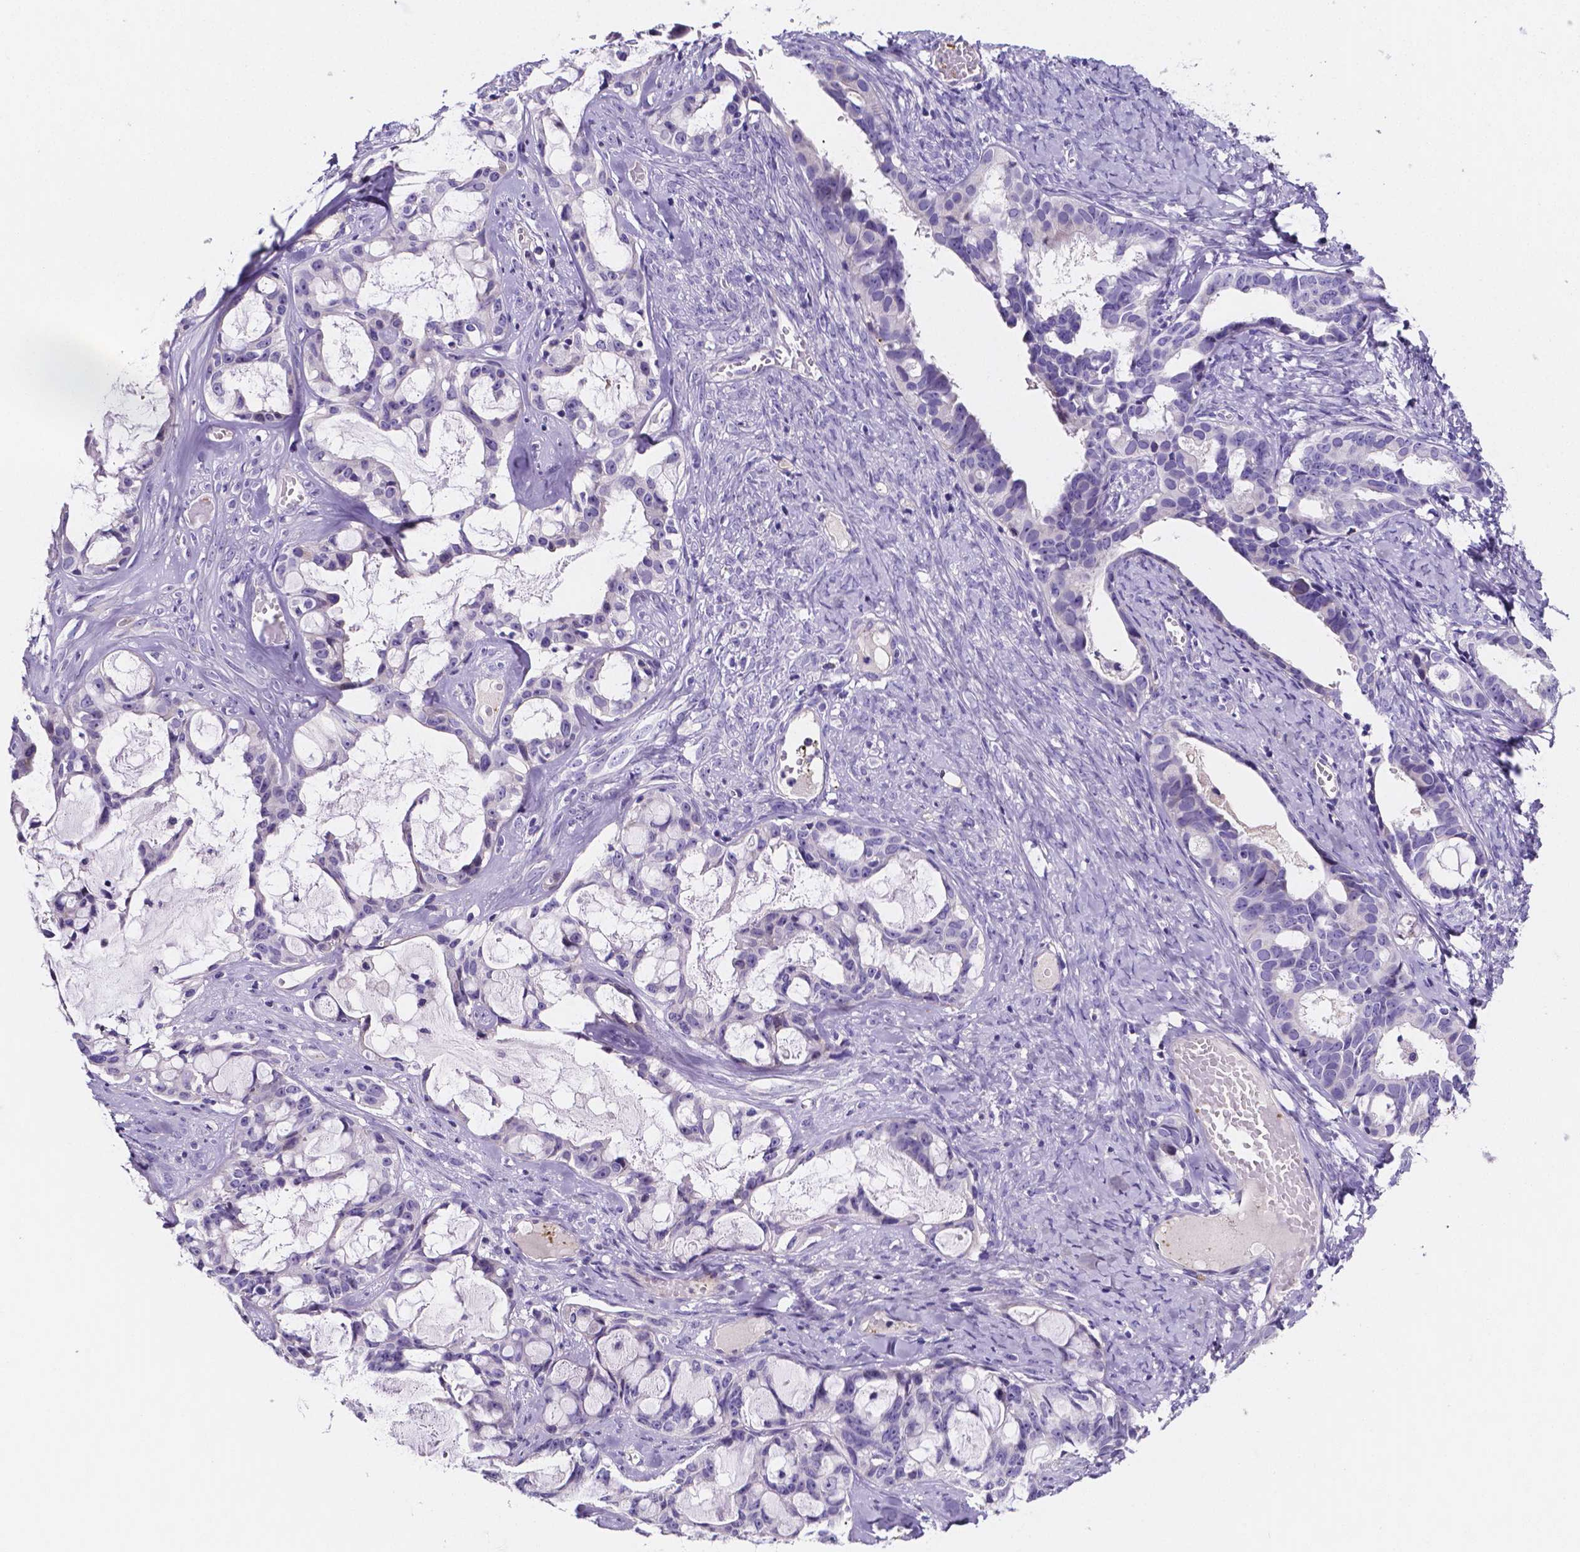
{"staining": {"intensity": "negative", "quantity": "none", "location": "none"}, "tissue": "colorectal cancer", "cell_type": "Tumor cells", "image_type": "cancer", "snomed": [{"axis": "morphology", "description": "Adenocarcinoma, NOS"}, {"axis": "topography", "description": "Colon"}], "caption": "Immunohistochemistry (IHC) of adenocarcinoma (colorectal) displays no staining in tumor cells. (DAB (3,3'-diaminobenzidine) immunohistochemistry (IHC) with hematoxylin counter stain).", "gene": "NRGN", "patient": {"sex": "female", "age": 84}}